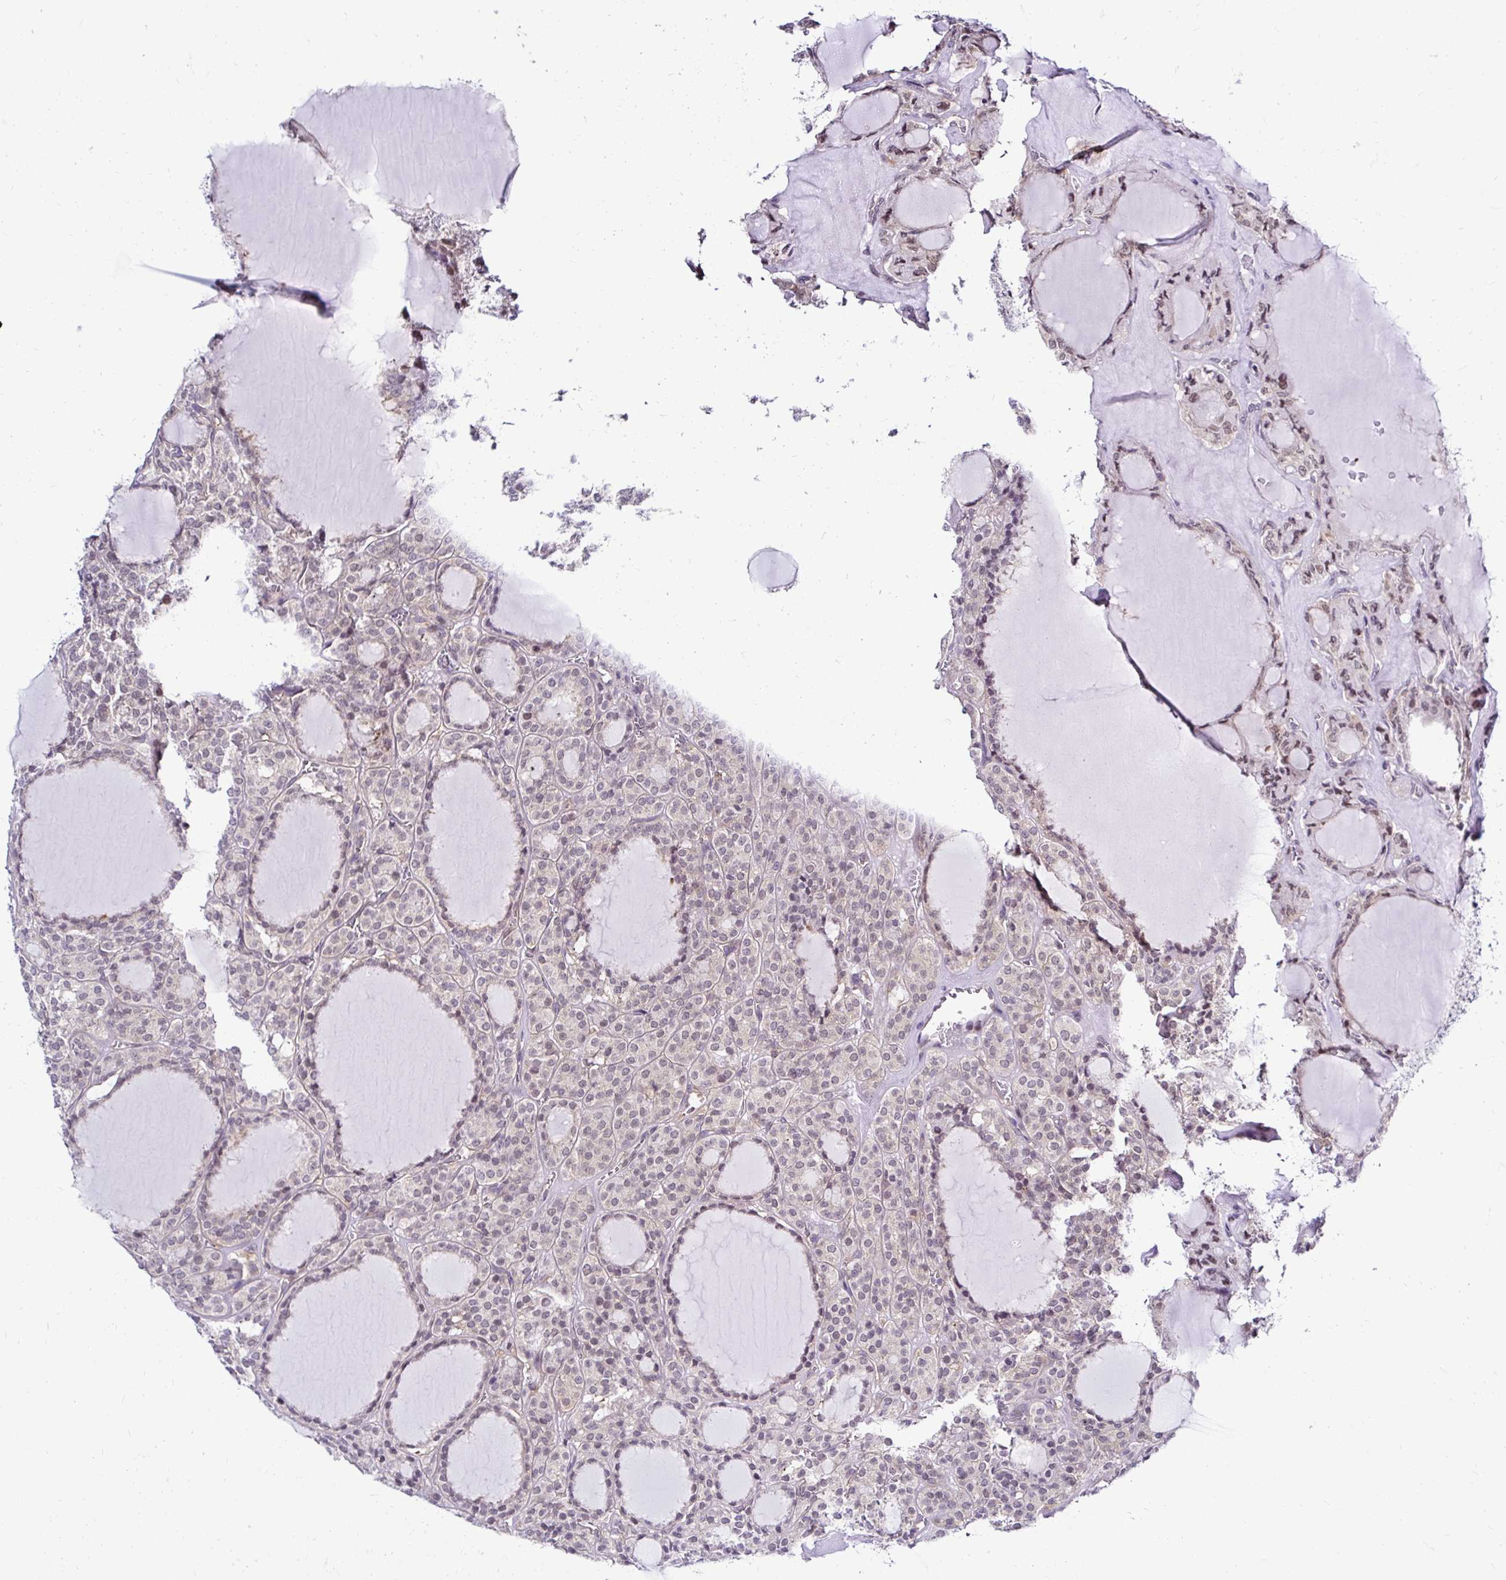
{"staining": {"intensity": "moderate", "quantity": "<25%", "location": "nuclear"}, "tissue": "thyroid cancer", "cell_type": "Tumor cells", "image_type": "cancer", "snomed": [{"axis": "morphology", "description": "Follicular adenoma carcinoma, NOS"}, {"axis": "topography", "description": "Thyroid gland"}], "caption": "IHC of follicular adenoma carcinoma (thyroid) exhibits low levels of moderate nuclear positivity in about <25% of tumor cells.", "gene": "PSMD3", "patient": {"sex": "female", "age": 63}}